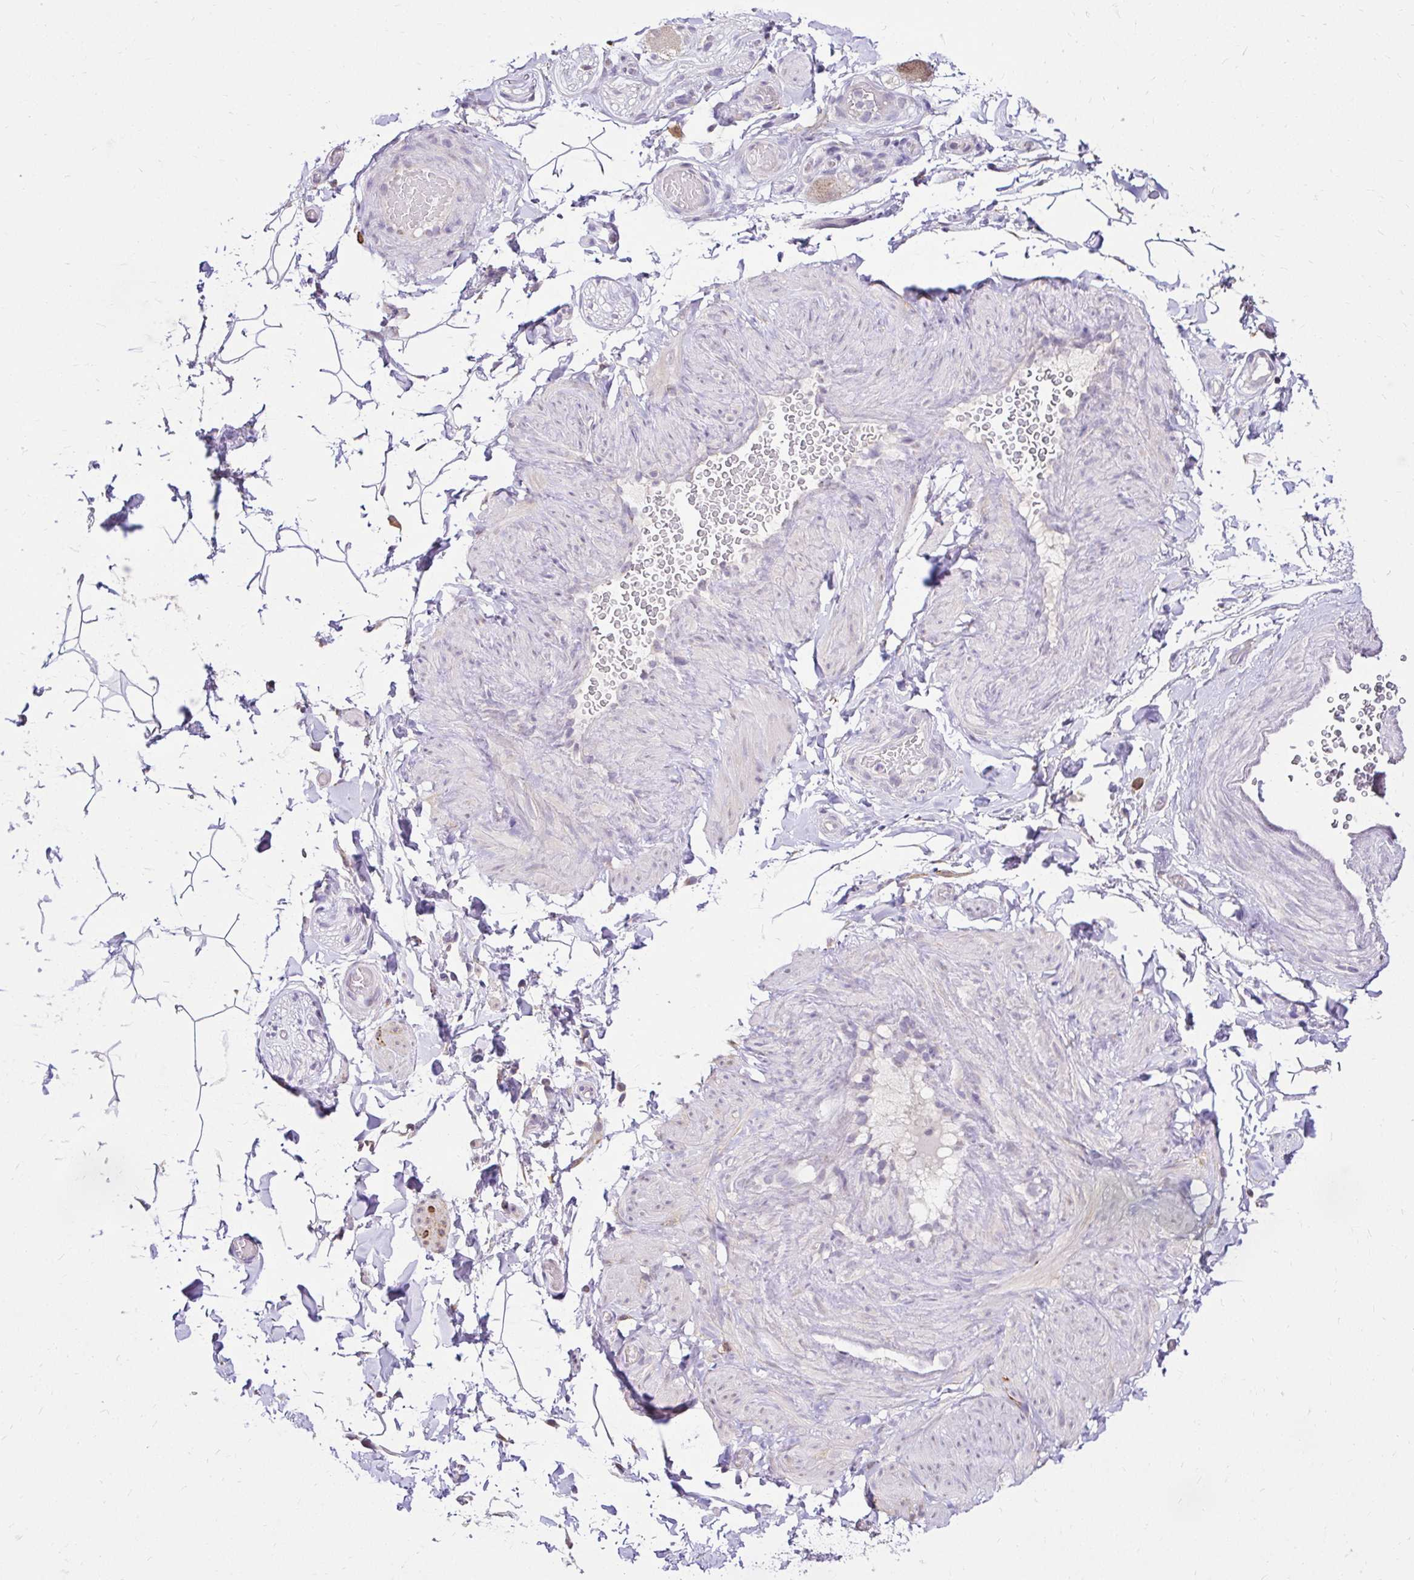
{"staining": {"intensity": "negative", "quantity": "none", "location": "none"}, "tissue": "adipose tissue", "cell_type": "Adipocytes", "image_type": "normal", "snomed": [{"axis": "morphology", "description": "Normal tissue, NOS"}, {"axis": "topography", "description": "Epididymis"}, {"axis": "topography", "description": "Peripheral nerve tissue"}], "caption": "DAB (3,3'-diaminobenzidine) immunohistochemical staining of unremarkable human adipose tissue shows no significant staining in adipocytes. (Stains: DAB (3,3'-diaminobenzidine) IHC with hematoxylin counter stain, Microscopy: brightfield microscopy at high magnification).", "gene": "KIAA1210", "patient": {"sex": "male", "age": 32}}